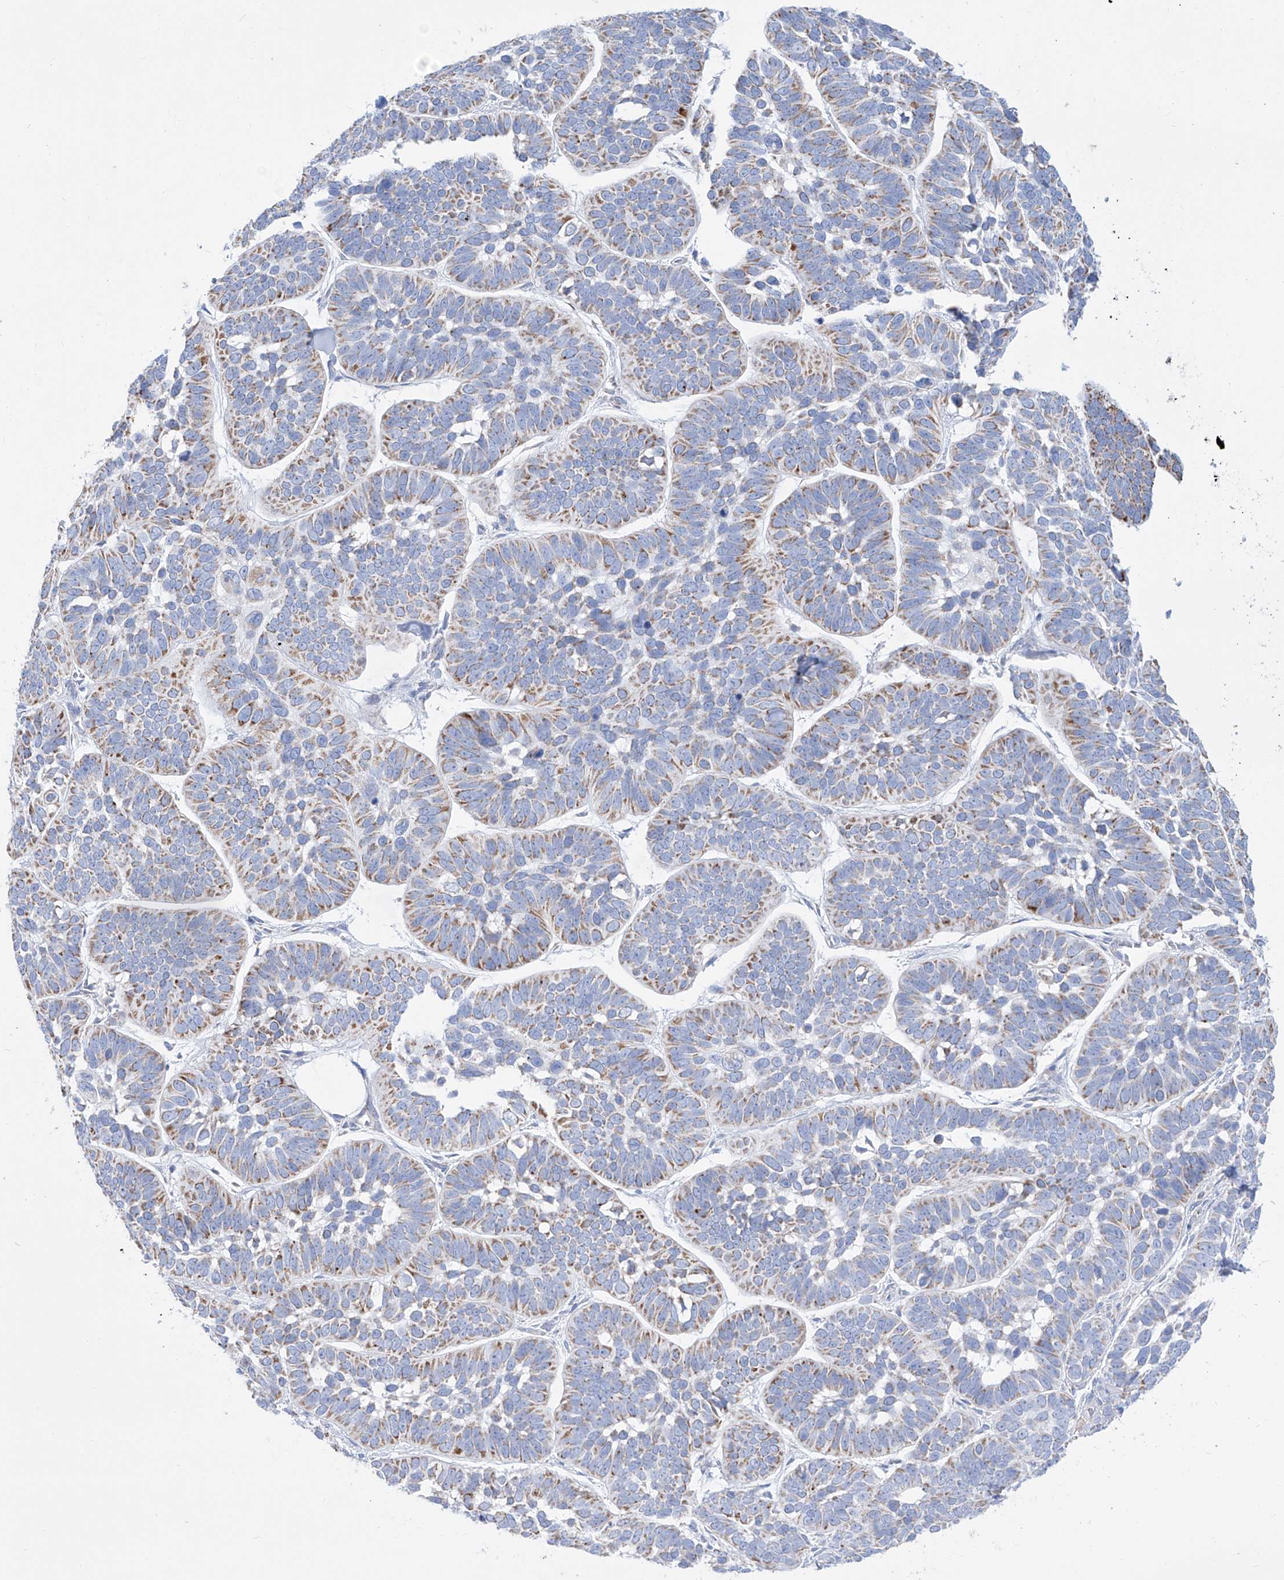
{"staining": {"intensity": "moderate", "quantity": "25%-75%", "location": "cytoplasmic/membranous"}, "tissue": "skin cancer", "cell_type": "Tumor cells", "image_type": "cancer", "snomed": [{"axis": "morphology", "description": "Basal cell carcinoma"}, {"axis": "topography", "description": "Skin"}], "caption": "Basal cell carcinoma (skin) was stained to show a protein in brown. There is medium levels of moderate cytoplasmic/membranous expression in approximately 25%-75% of tumor cells.", "gene": "ALDH6A1", "patient": {"sex": "male", "age": 62}}